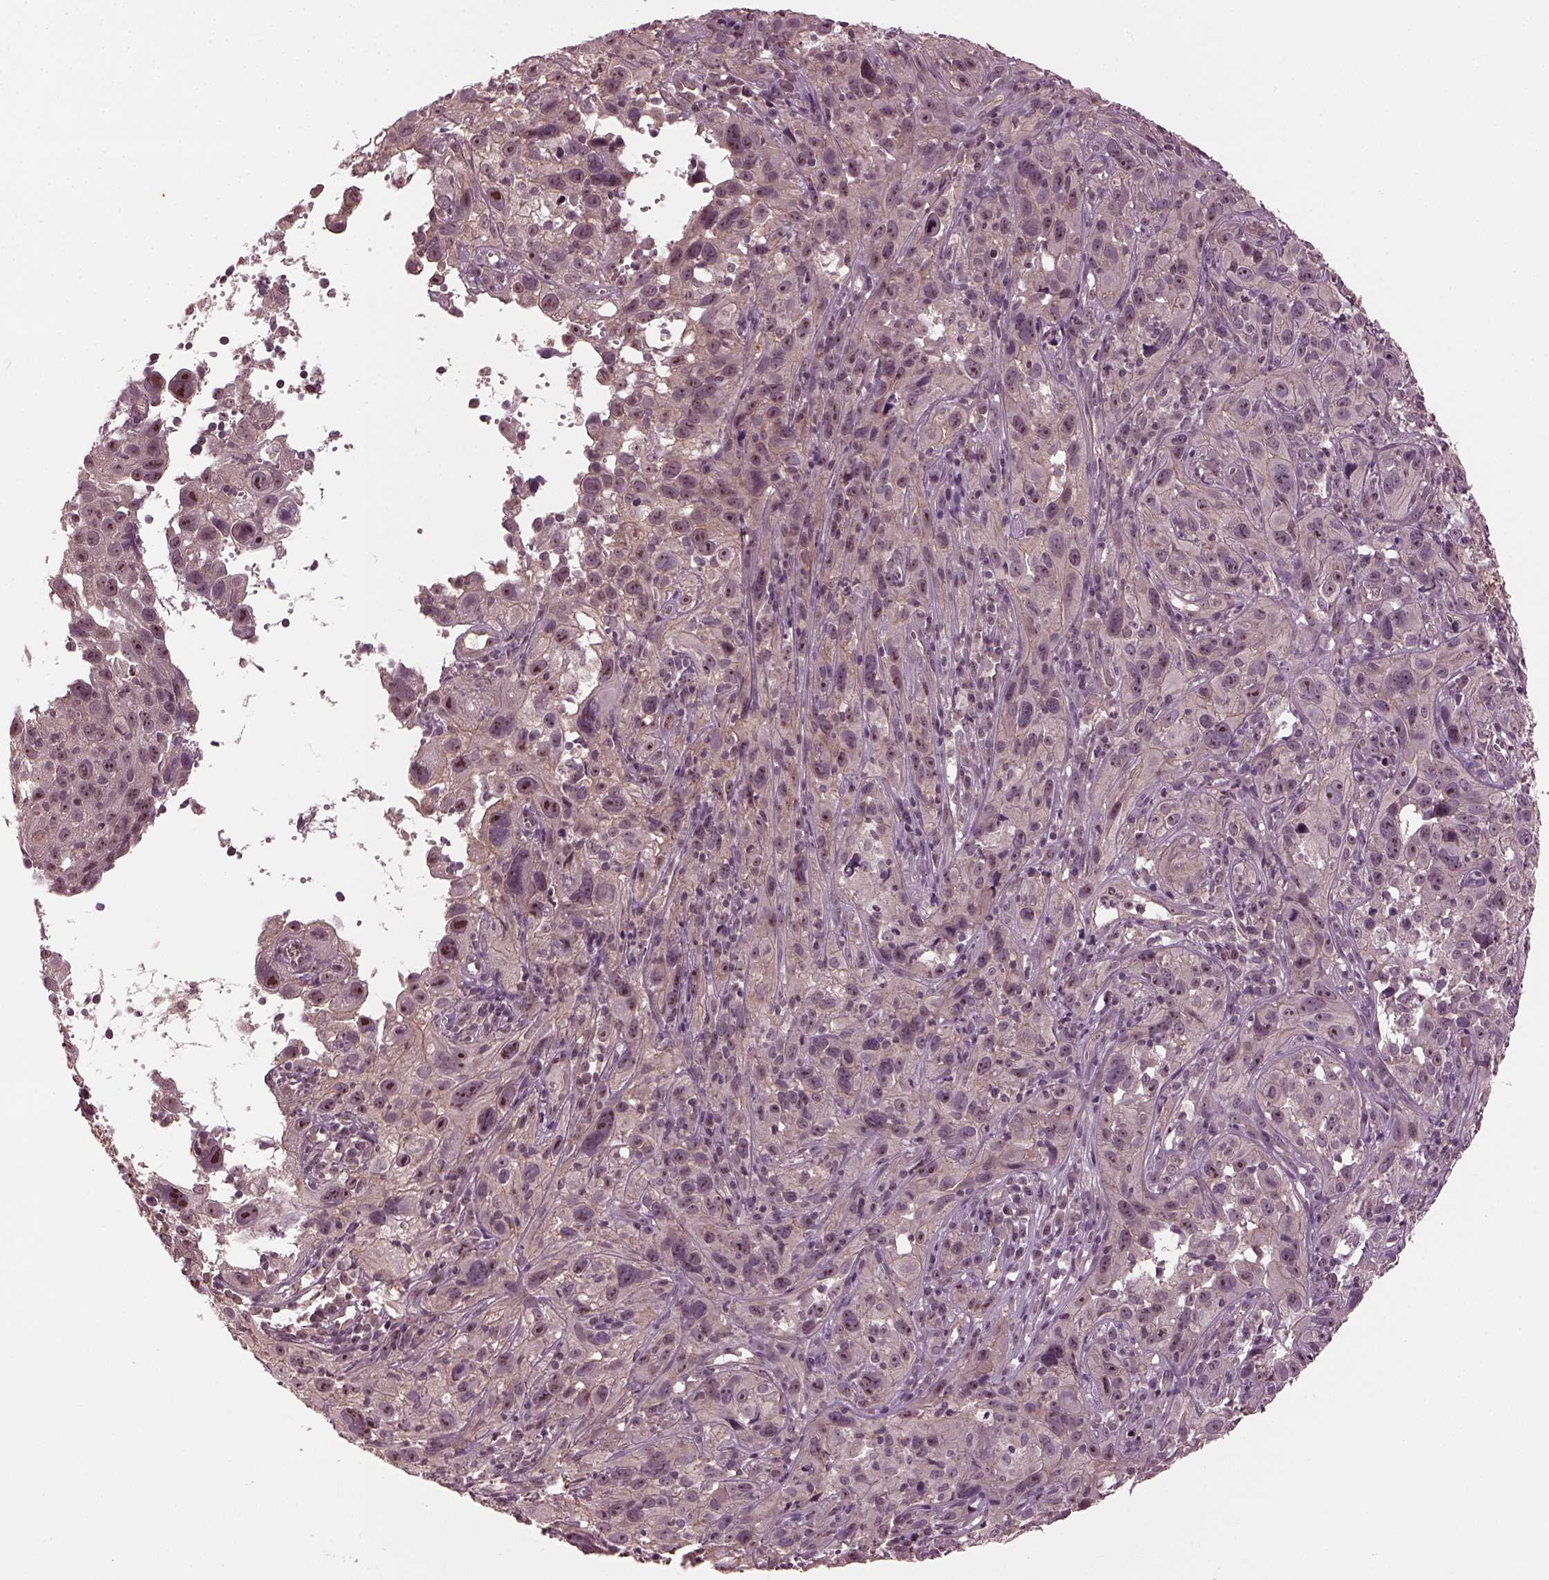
{"staining": {"intensity": "moderate", "quantity": "25%-75%", "location": "nuclear"}, "tissue": "cervical cancer", "cell_type": "Tumor cells", "image_type": "cancer", "snomed": [{"axis": "morphology", "description": "Squamous cell carcinoma, NOS"}, {"axis": "topography", "description": "Cervix"}], "caption": "This photomicrograph shows cervical cancer stained with IHC to label a protein in brown. The nuclear of tumor cells show moderate positivity for the protein. Nuclei are counter-stained blue.", "gene": "GNRH1", "patient": {"sex": "female", "age": 37}}